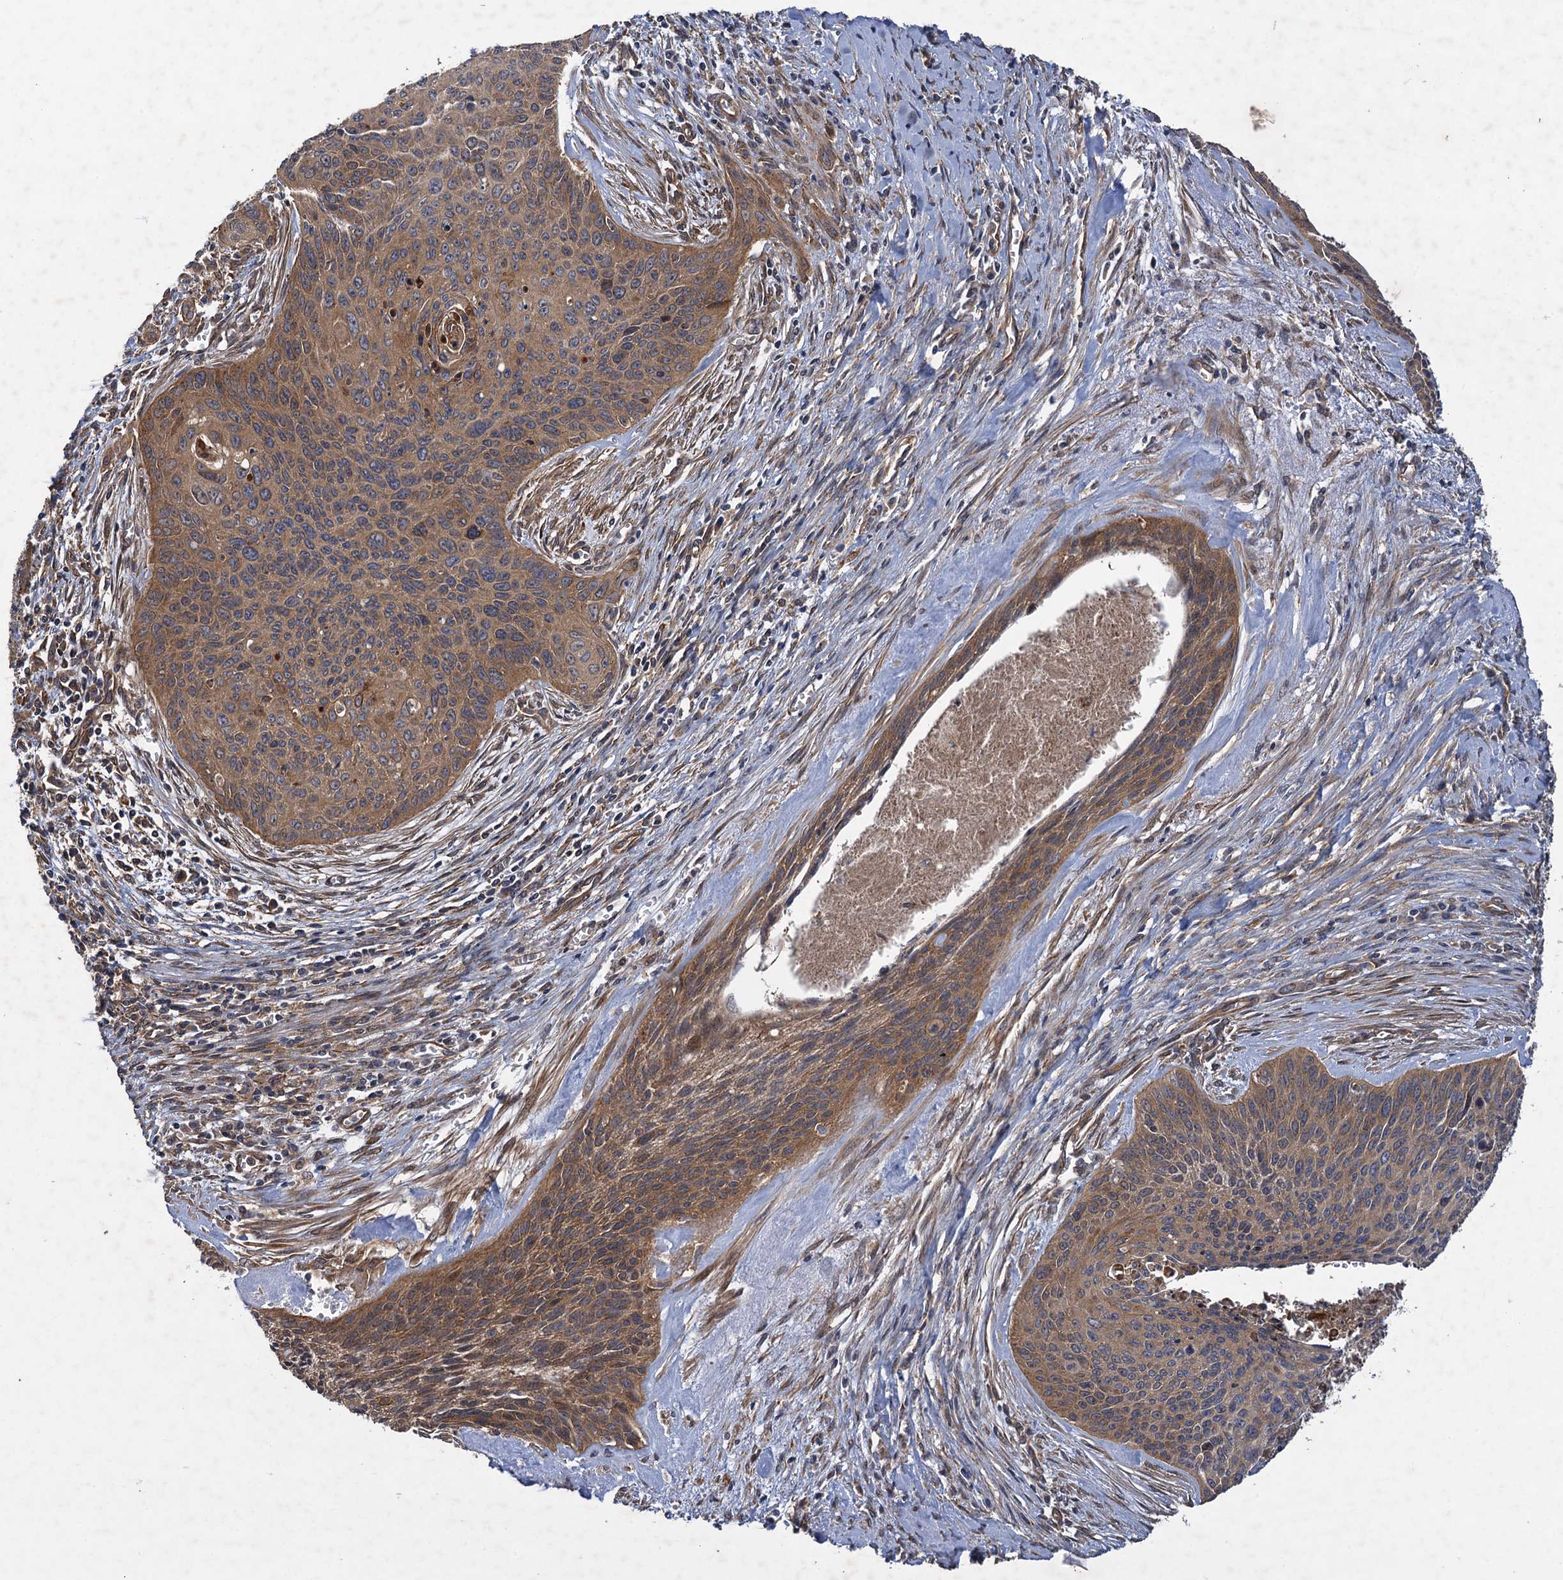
{"staining": {"intensity": "moderate", "quantity": ">75%", "location": "cytoplasmic/membranous"}, "tissue": "cervical cancer", "cell_type": "Tumor cells", "image_type": "cancer", "snomed": [{"axis": "morphology", "description": "Squamous cell carcinoma, NOS"}, {"axis": "topography", "description": "Cervix"}], "caption": "A photomicrograph of human squamous cell carcinoma (cervical) stained for a protein shows moderate cytoplasmic/membranous brown staining in tumor cells.", "gene": "HAUS1", "patient": {"sex": "female", "age": 55}}